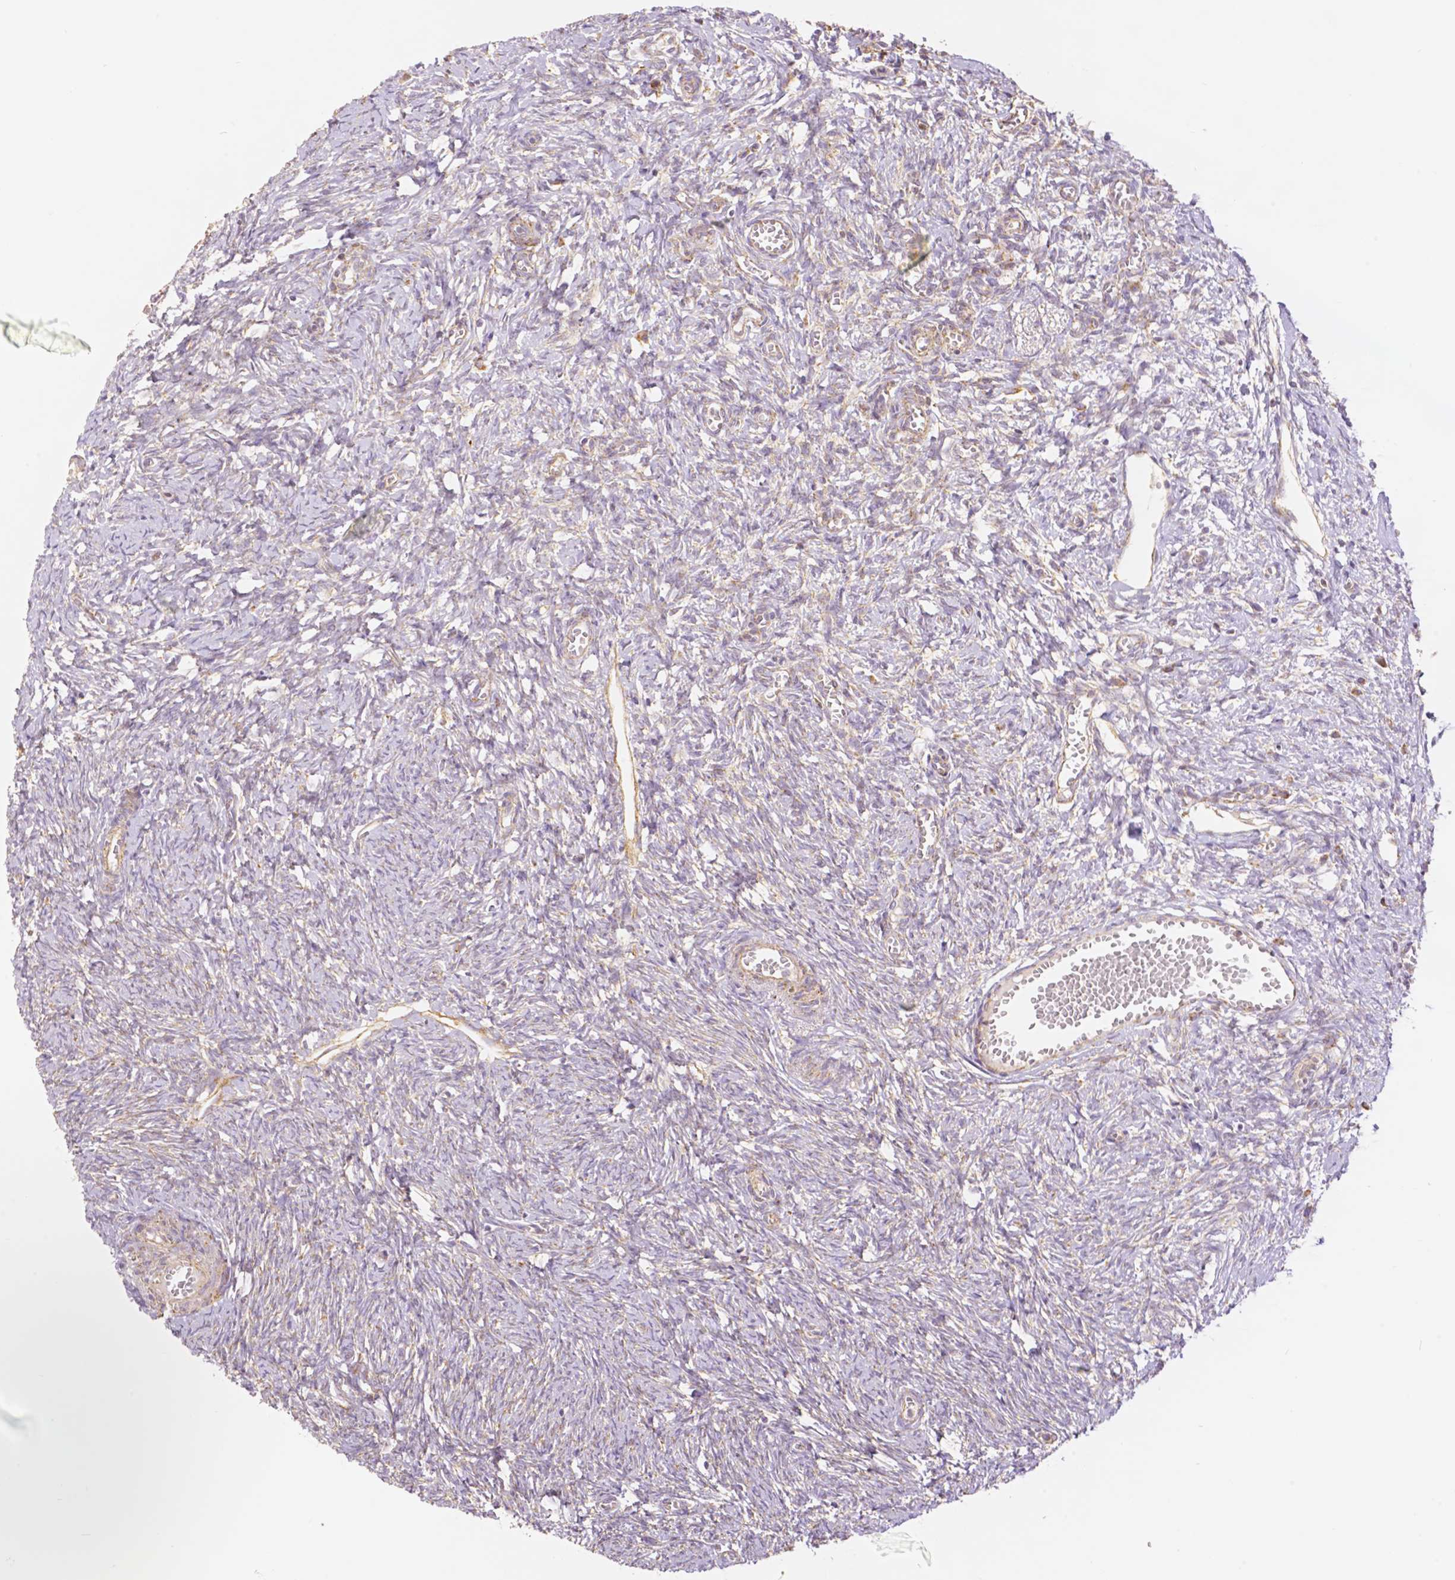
{"staining": {"intensity": "strong", "quantity": ">75%", "location": "cytoplasmic/membranous"}, "tissue": "ovary", "cell_type": "Follicle cells", "image_type": "normal", "snomed": [{"axis": "morphology", "description": "Normal tissue, NOS"}, {"axis": "topography", "description": "Ovary"}], "caption": "Human ovary stained for a protein (brown) displays strong cytoplasmic/membranous positive expression in about >75% of follicle cells.", "gene": "RHOT1", "patient": {"sex": "female", "age": 41}}